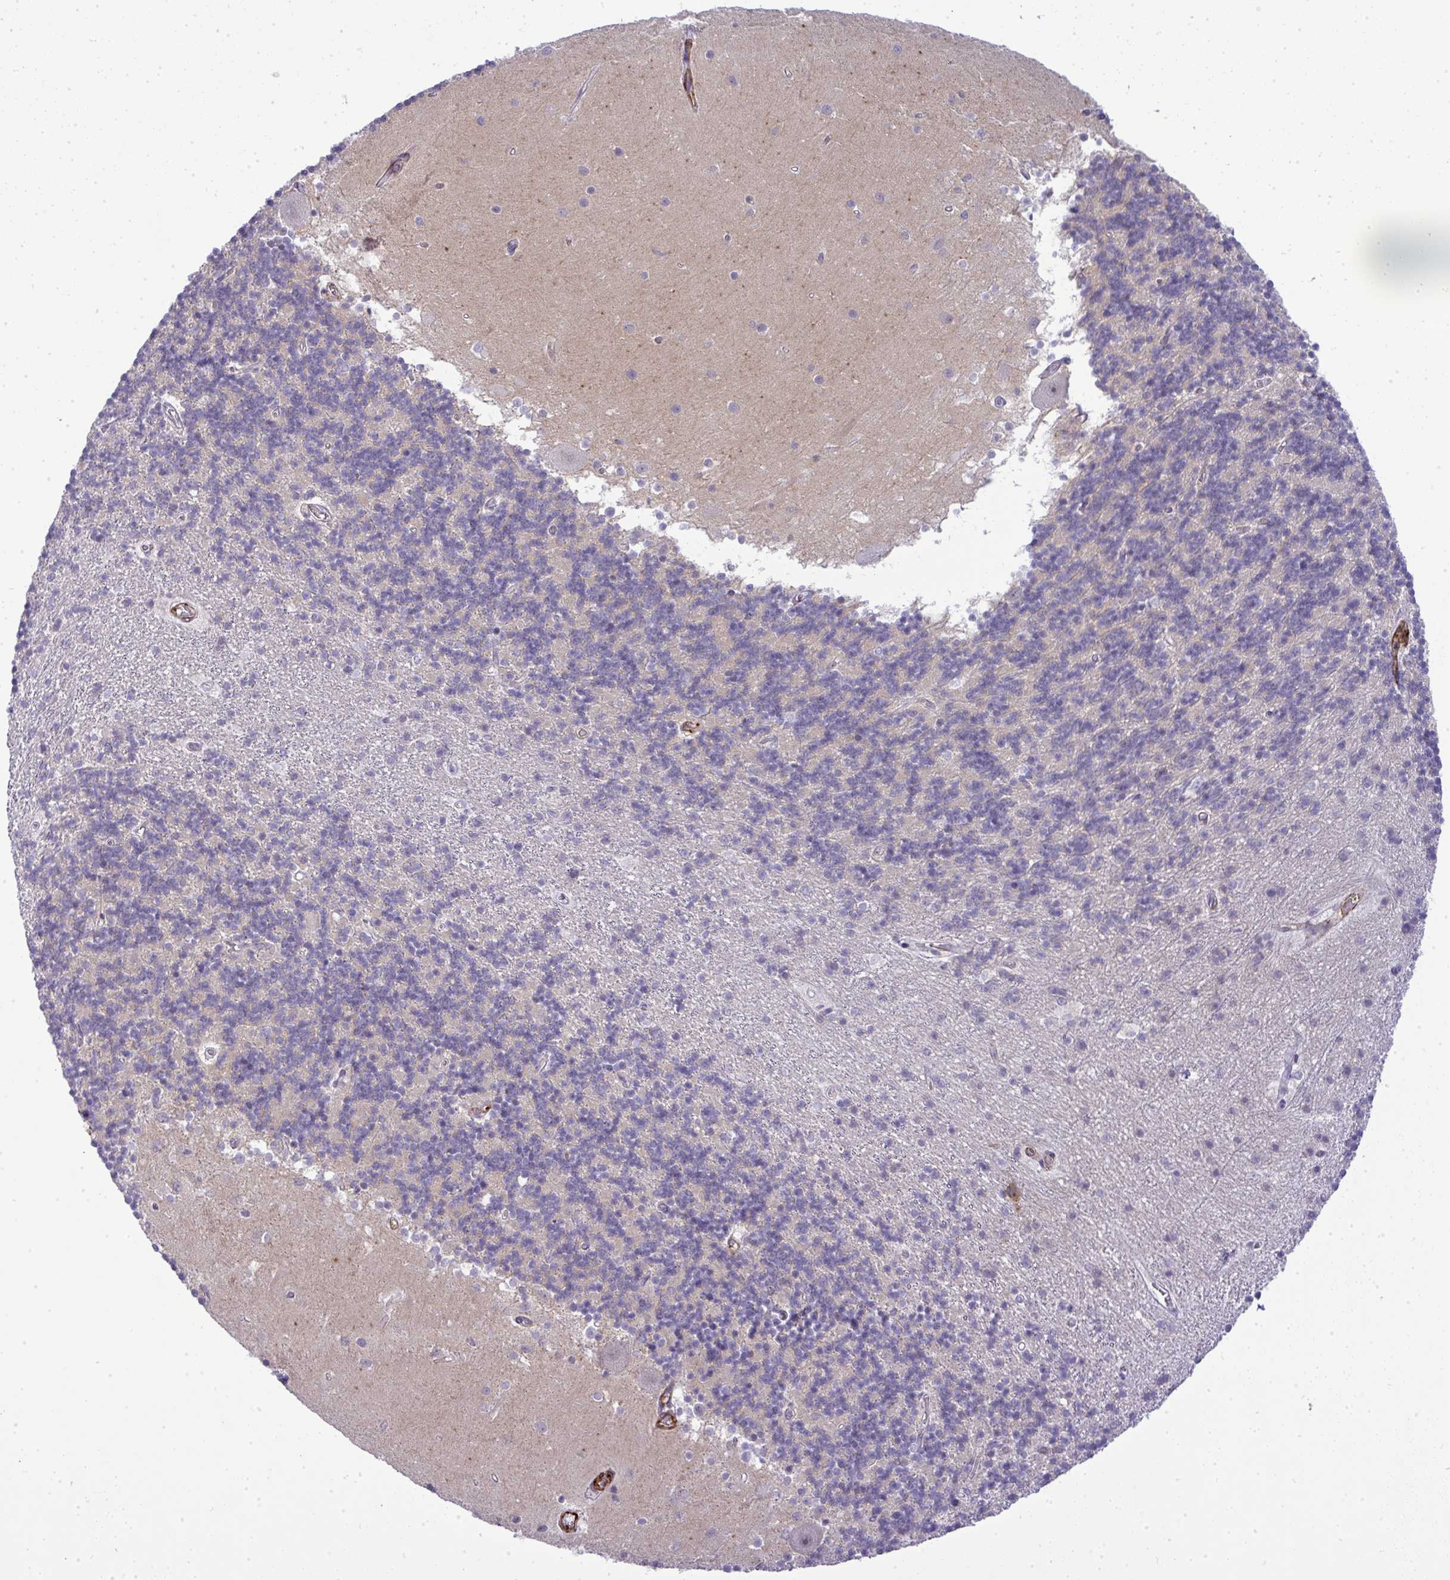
{"staining": {"intensity": "negative", "quantity": "none", "location": "none"}, "tissue": "cerebellum", "cell_type": "Cells in granular layer", "image_type": "normal", "snomed": [{"axis": "morphology", "description": "Normal tissue, NOS"}, {"axis": "topography", "description": "Cerebellum"}], "caption": "Immunohistochemical staining of unremarkable human cerebellum displays no significant positivity in cells in granular layer.", "gene": "UBE2S", "patient": {"sex": "male", "age": 54}}